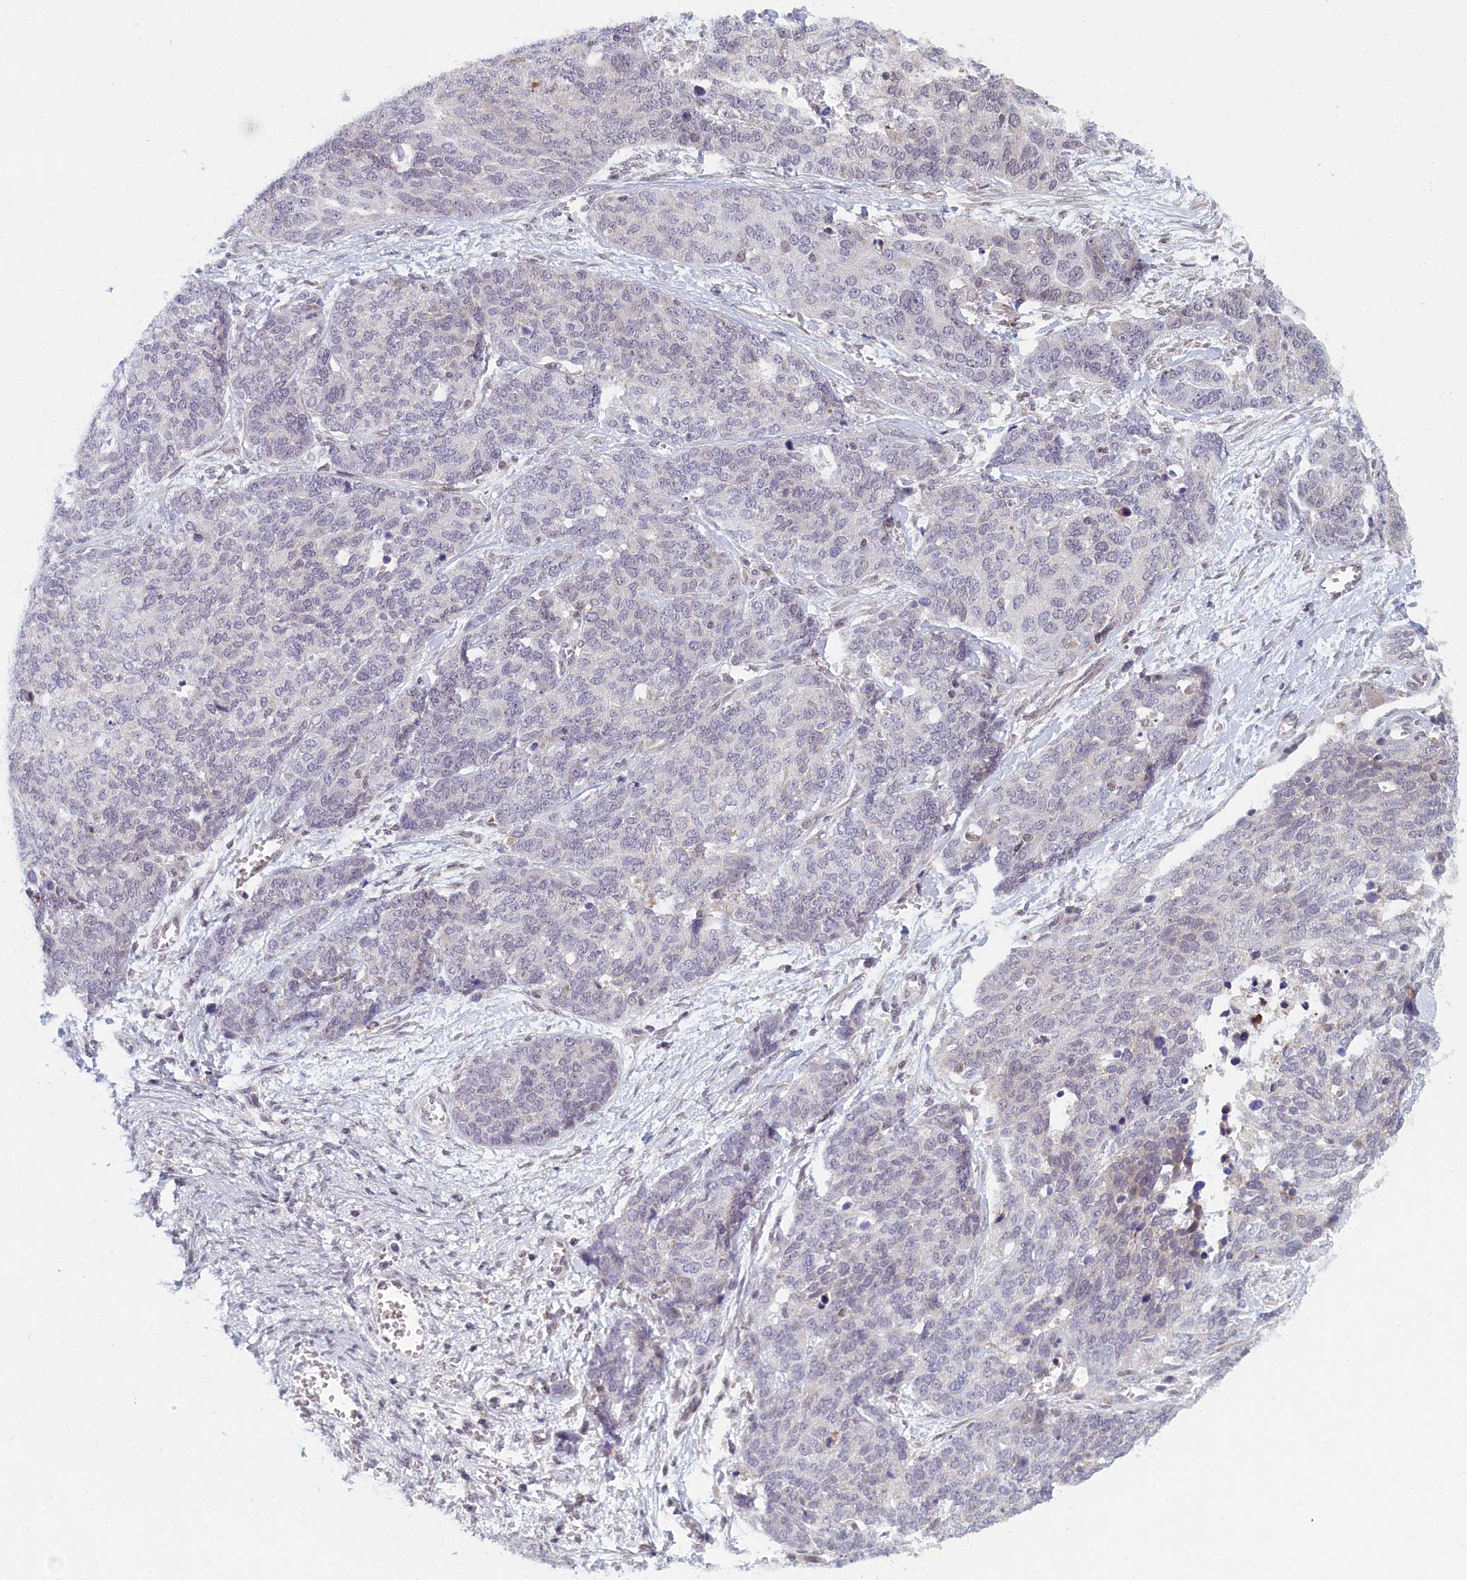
{"staining": {"intensity": "negative", "quantity": "none", "location": "none"}, "tissue": "ovarian cancer", "cell_type": "Tumor cells", "image_type": "cancer", "snomed": [{"axis": "morphology", "description": "Cystadenocarcinoma, serous, NOS"}, {"axis": "topography", "description": "Ovary"}], "caption": "An image of human ovarian serous cystadenocarcinoma is negative for staining in tumor cells. Brightfield microscopy of IHC stained with DAB (brown) and hematoxylin (blue), captured at high magnification.", "gene": "DNAJC17", "patient": {"sex": "female", "age": 44}}